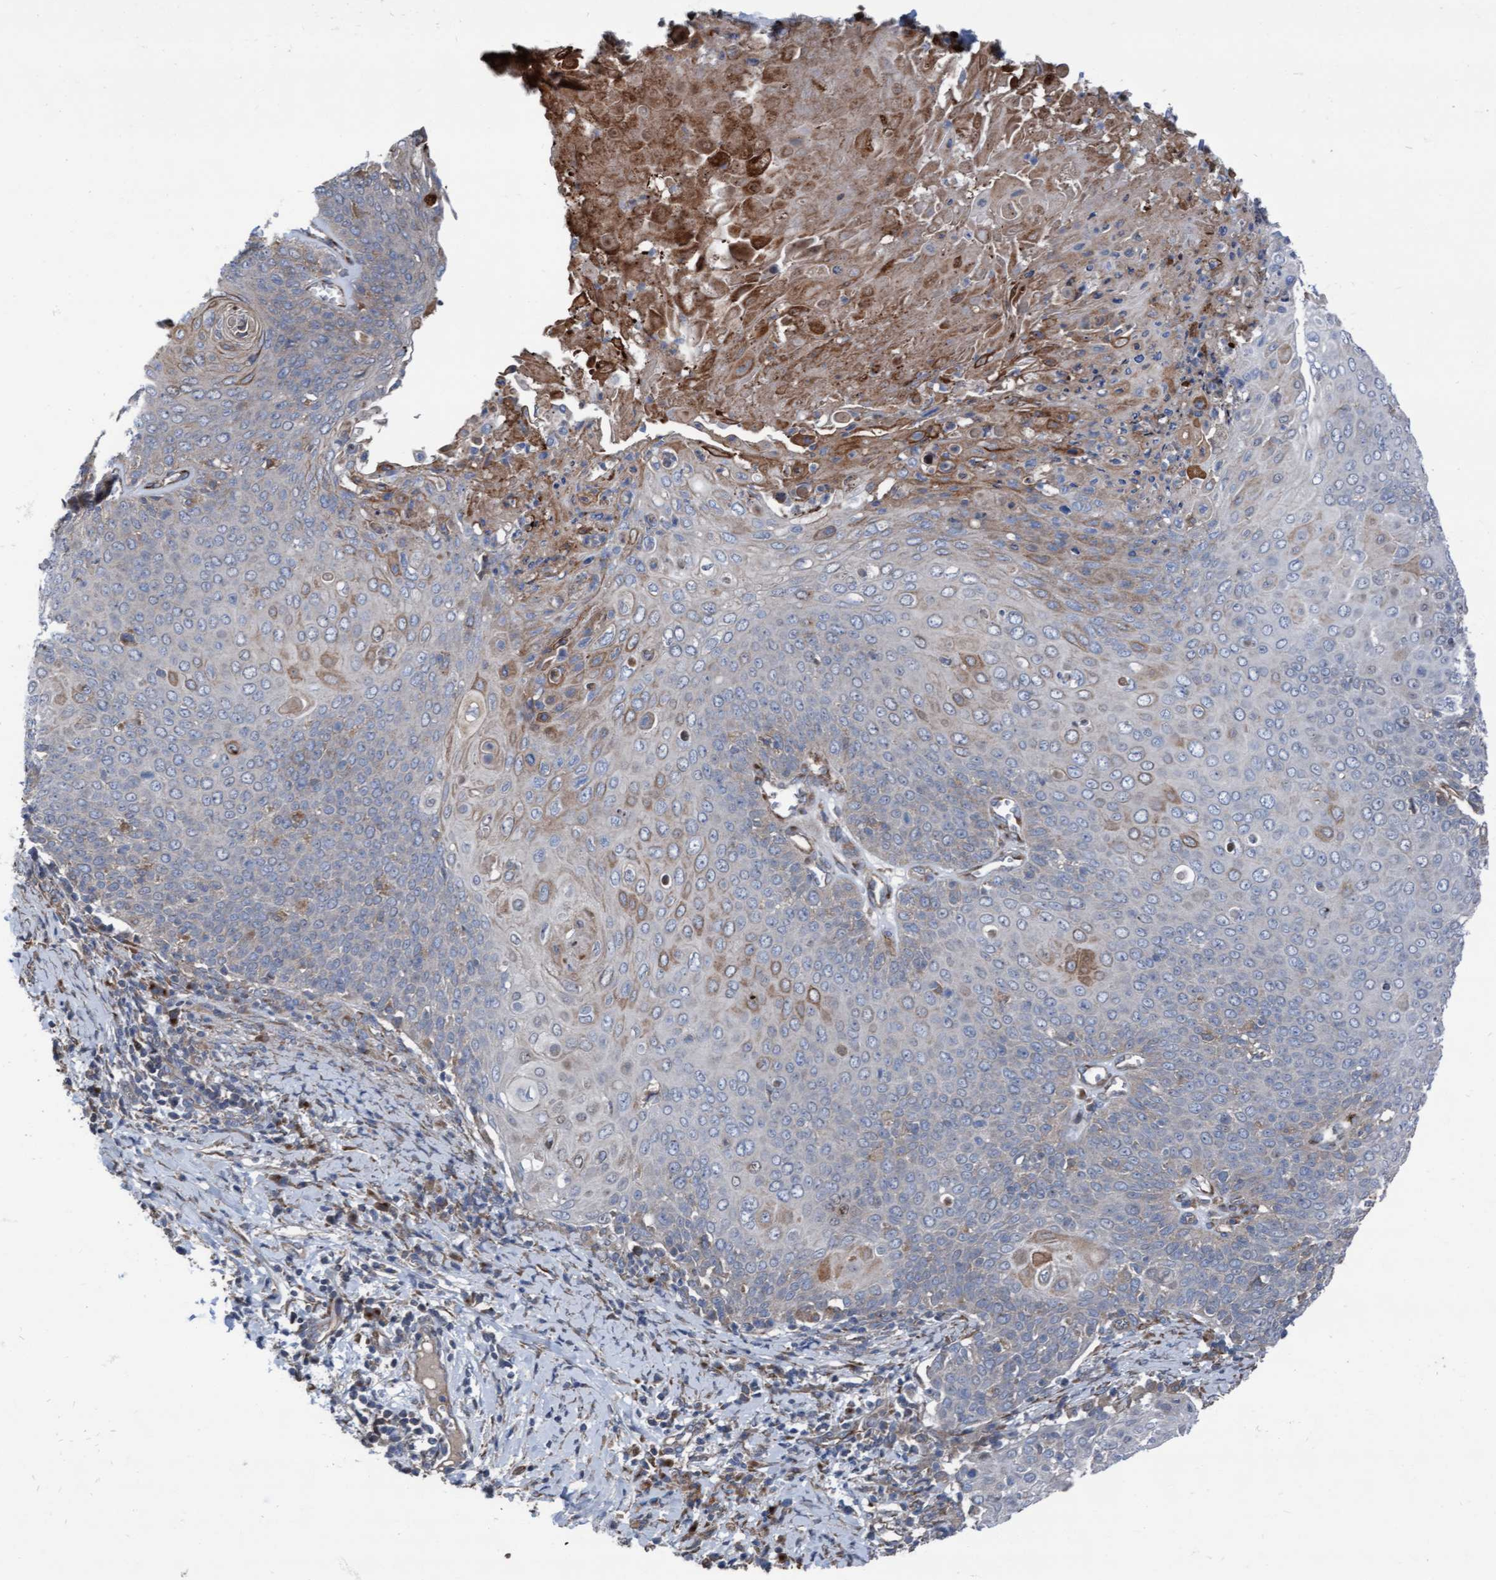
{"staining": {"intensity": "weak", "quantity": "<25%", "location": "cytoplasmic/membranous"}, "tissue": "cervical cancer", "cell_type": "Tumor cells", "image_type": "cancer", "snomed": [{"axis": "morphology", "description": "Squamous cell carcinoma, NOS"}, {"axis": "topography", "description": "Cervix"}], "caption": "DAB immunohistochemical staining of human cervical cancer (squamous cell carcinoma) exhibits no significant positivity in tumor cells.", "gene": "KLHL26", "patient": {"sex": "female", "age": 39}}